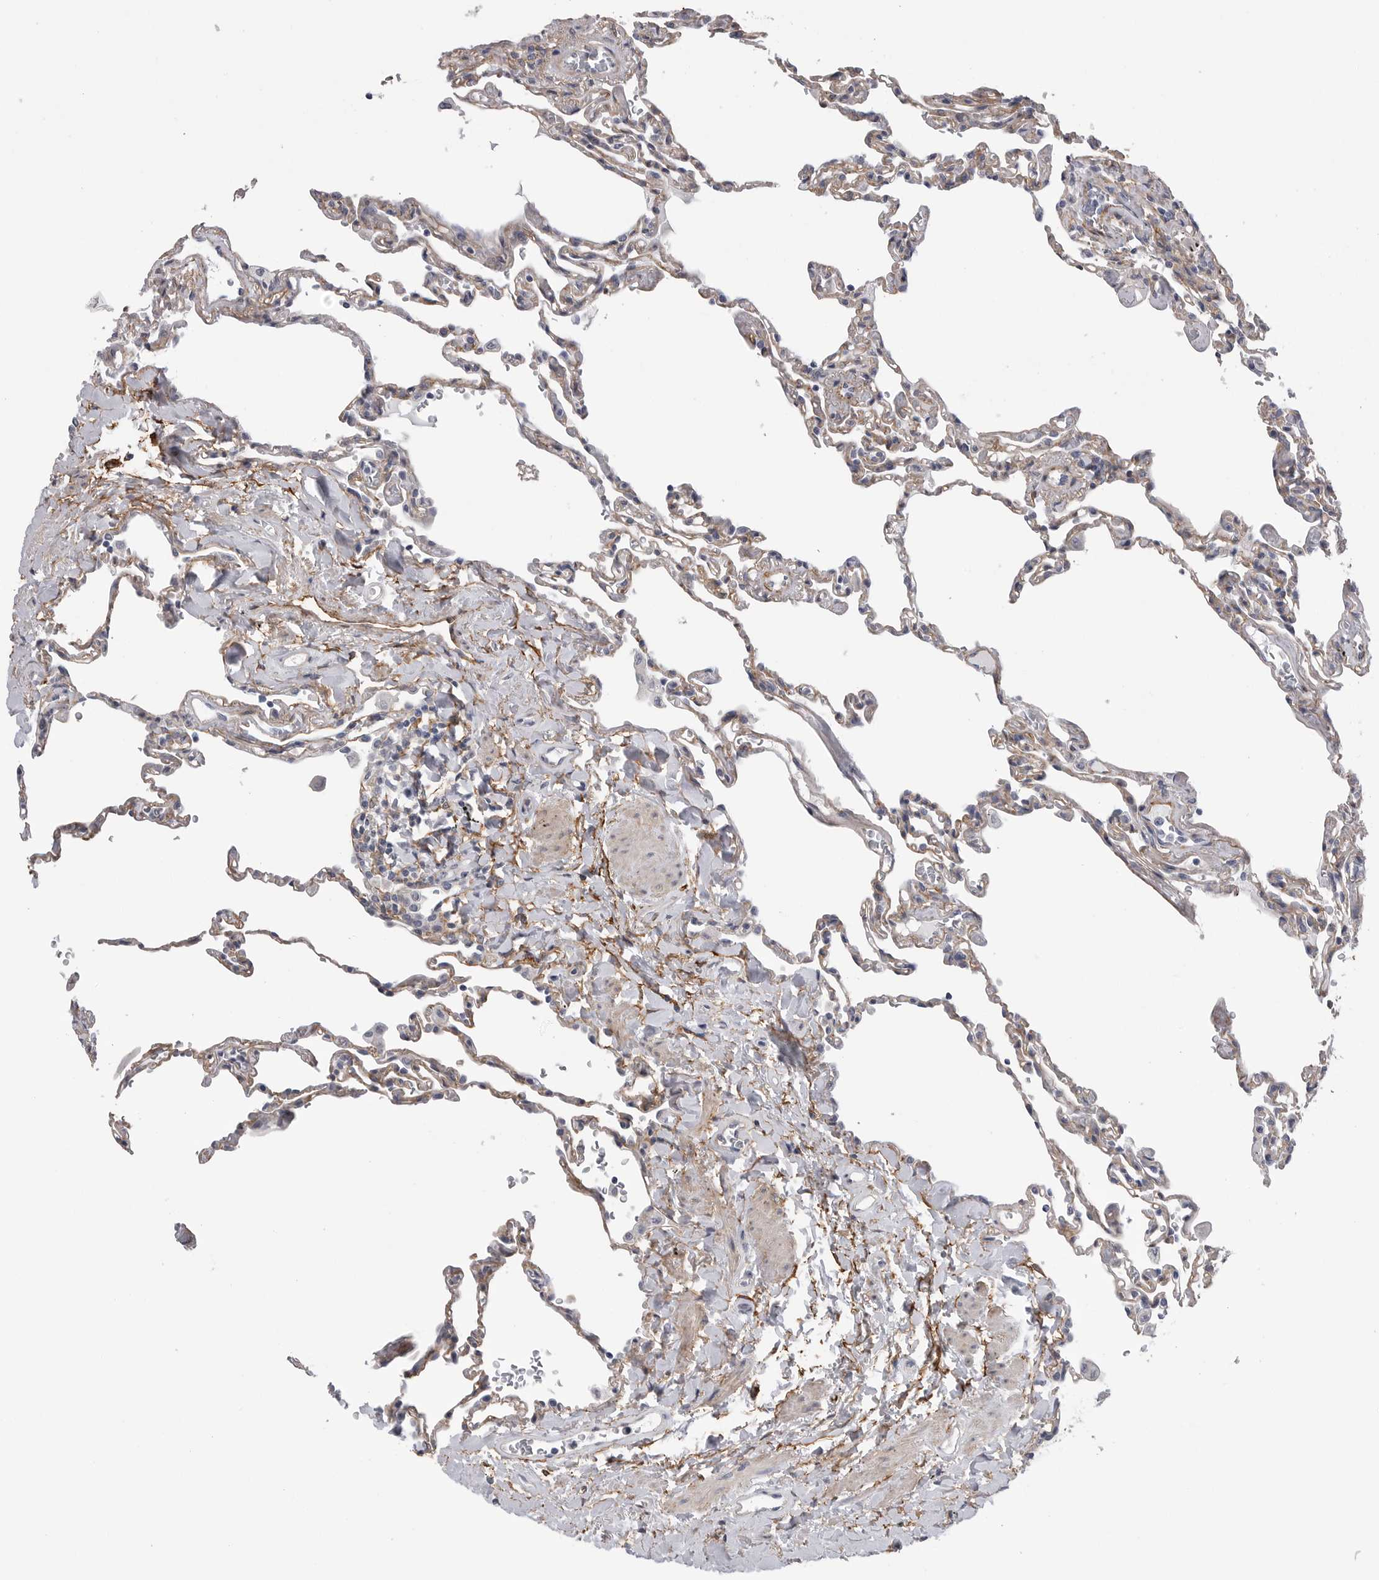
{"staining": {"intensity": "weak", "quantity": "<25%", "location": "cytoplasmic/membranous"}, "tissue": "lung", "cell_type": "Alveolar cells", "image_type": "normal", "snomed": [{"axis": "morphology", "description": "Normal tissue, NOS"}, {"axis": "topography", "description": "Lung"}], "caption": "There is no significant positivity in alveolar cells of lung. (DAB IHC with hematoxylin counter stain).", "gene": "AKAP12", "patient": {"sex": "male", "age": 59}}